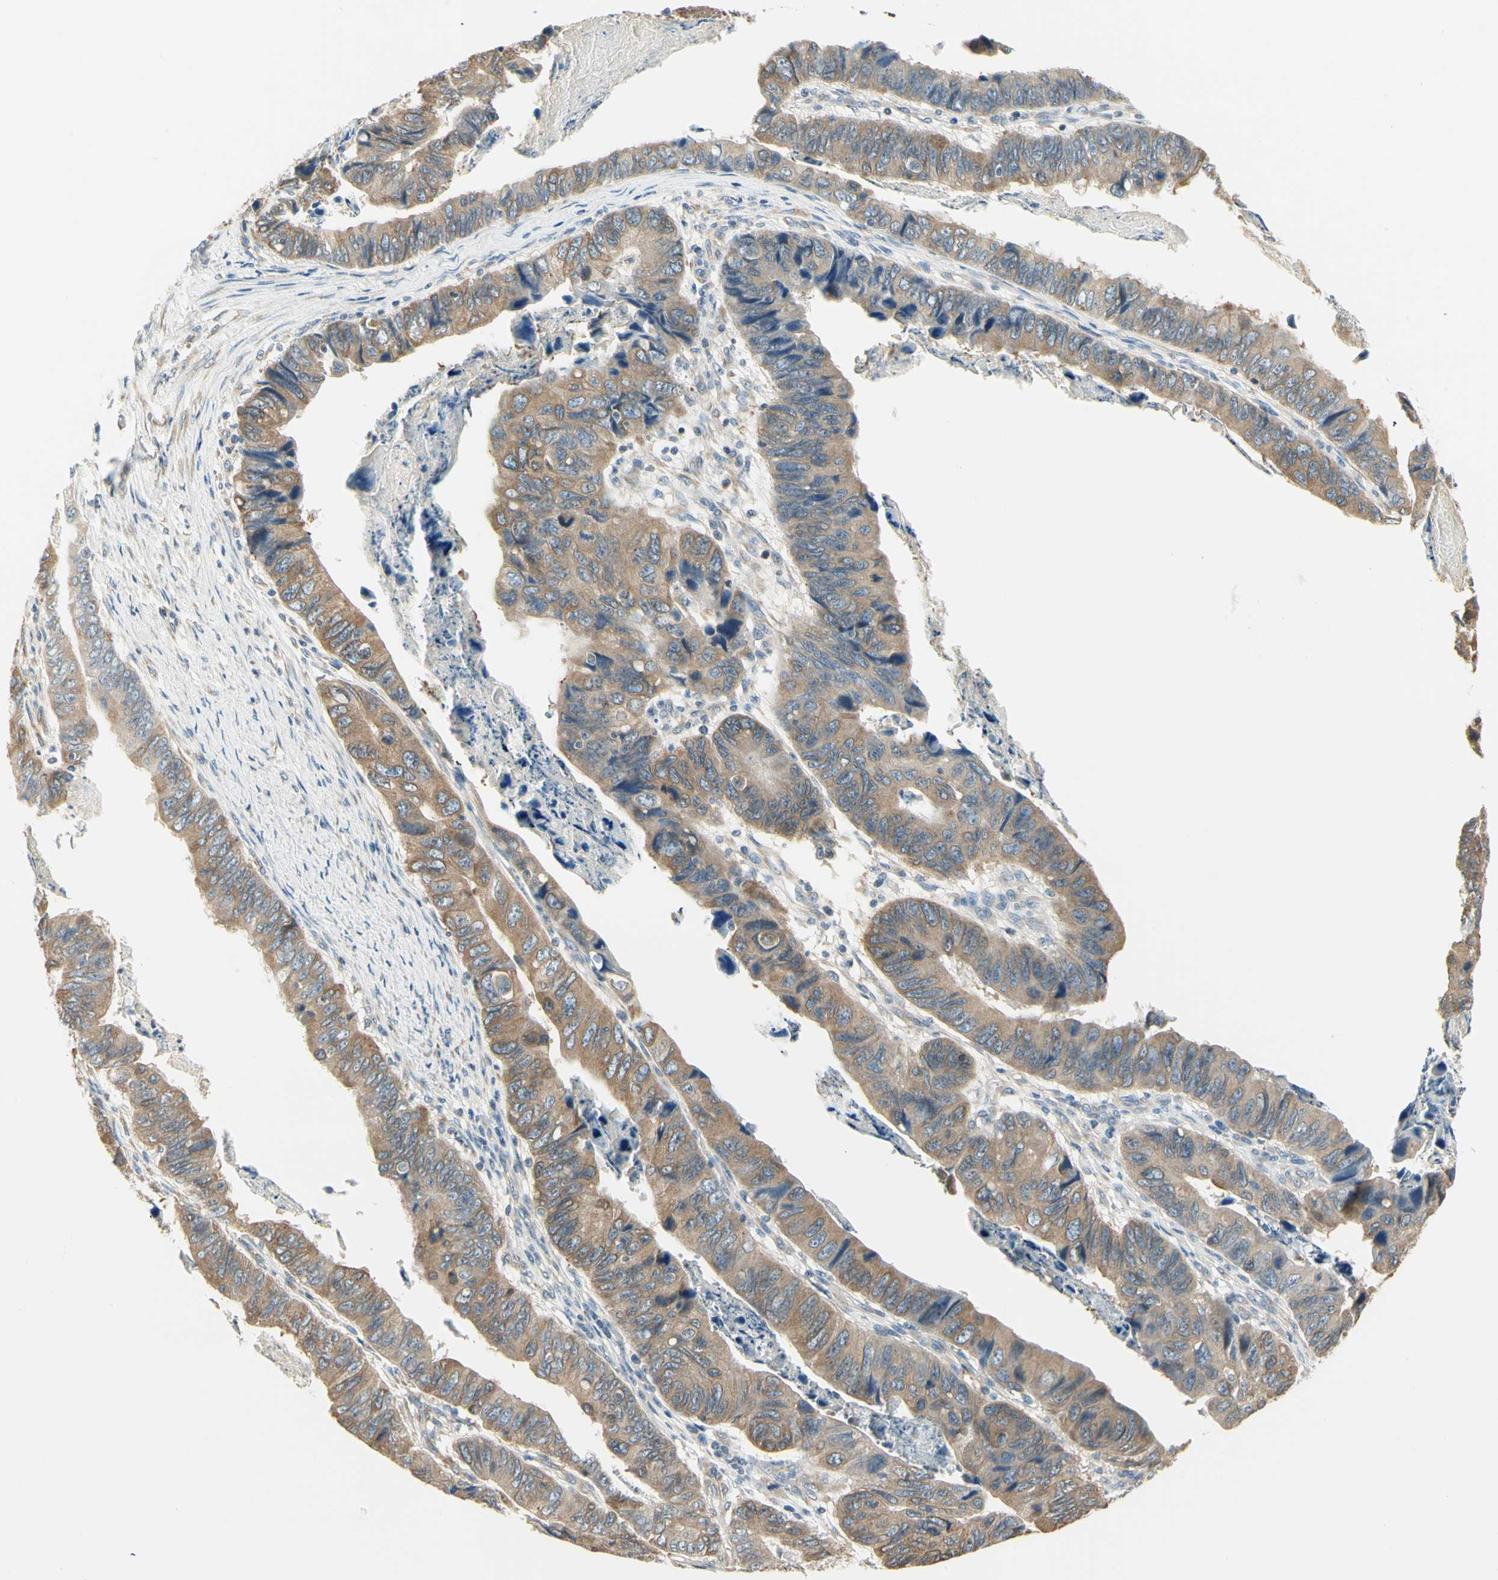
{"staining": {"intensity": "moderate", "quantity": ">75%", "location": "cytoplasmic/membranous"}, "tissue": "stomach cancer", "cell_type": "Tumor cells", "image_type": "cancer", "snomed": [{"axis": "morphology", "description": "Adenocarcinoma, NOS"}, {"axis": "topography", "description": "Stomach, lower"}], "caption": "High-power microscopy captured an immunohistochemistry (IHC) photomicrograph of stomach cancer, revealing moderate cytoplasmic/membranous positivity in approximately >75% of tumor cells.", "gene": "IGDCC4", "patient": {"sex": "male", "age": 77}}